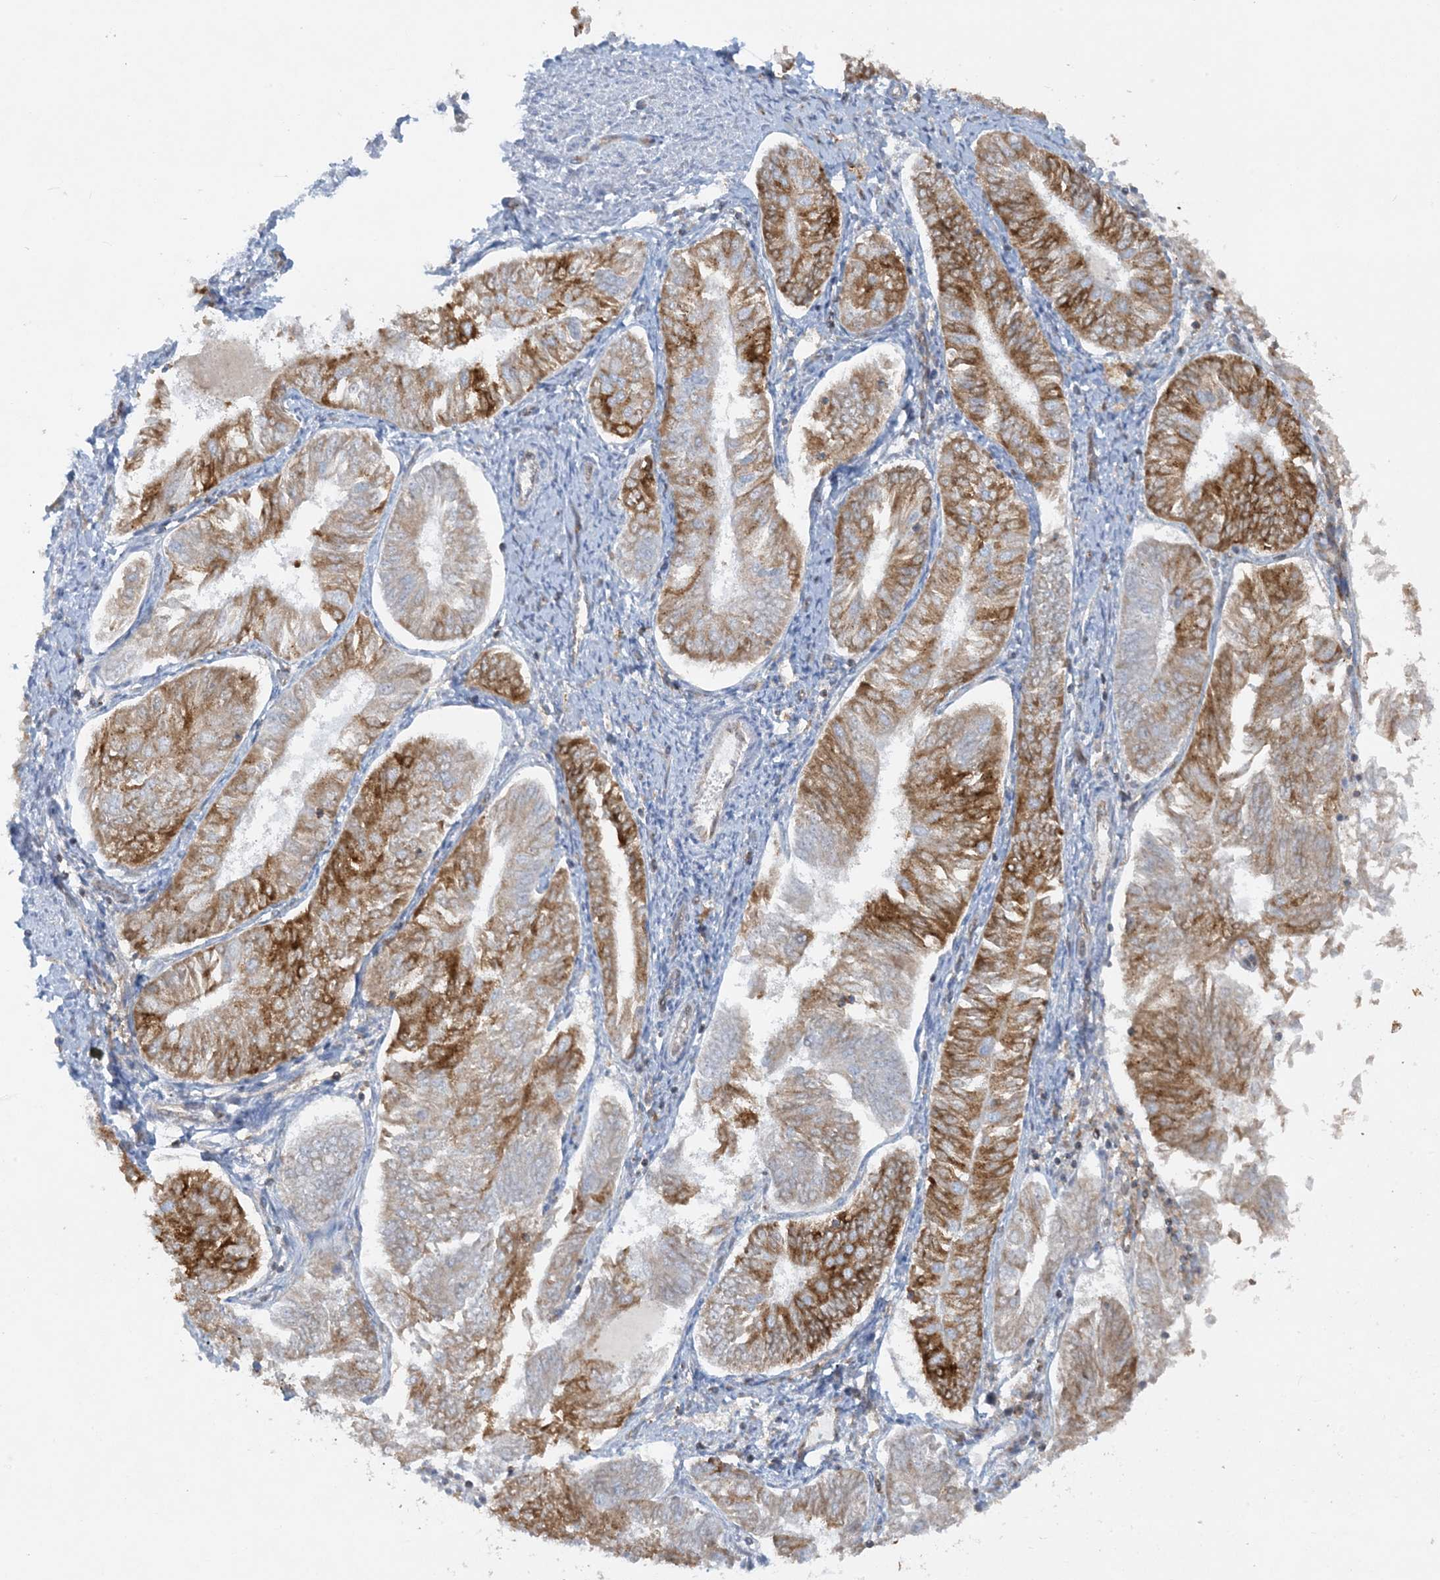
{"staining": {"intensity": "strong", "quantity": "25%-75%", "location": "cytoplasmic/membranous"}, "tissue": "endometrial cancer", "cell_type": "Tumor cells", "image_type": "cancer", "snomed": [{"axis": "morphology", "description": "Adenocarcinoma, NOS"}, {"axis": "topography", "description": "Endometrium"}], "caption": "Immunohistochemistry (IHC) micrograph of endometrial cancer (adenocarcinoma) stained for a protein (brown), which exhibits high levels of strong cytoplasmic/membranous expression in approximately 25%-75% of tumor cells.", "gene": "HLA-E", "patient": {"sex": "female", "age": 58}}